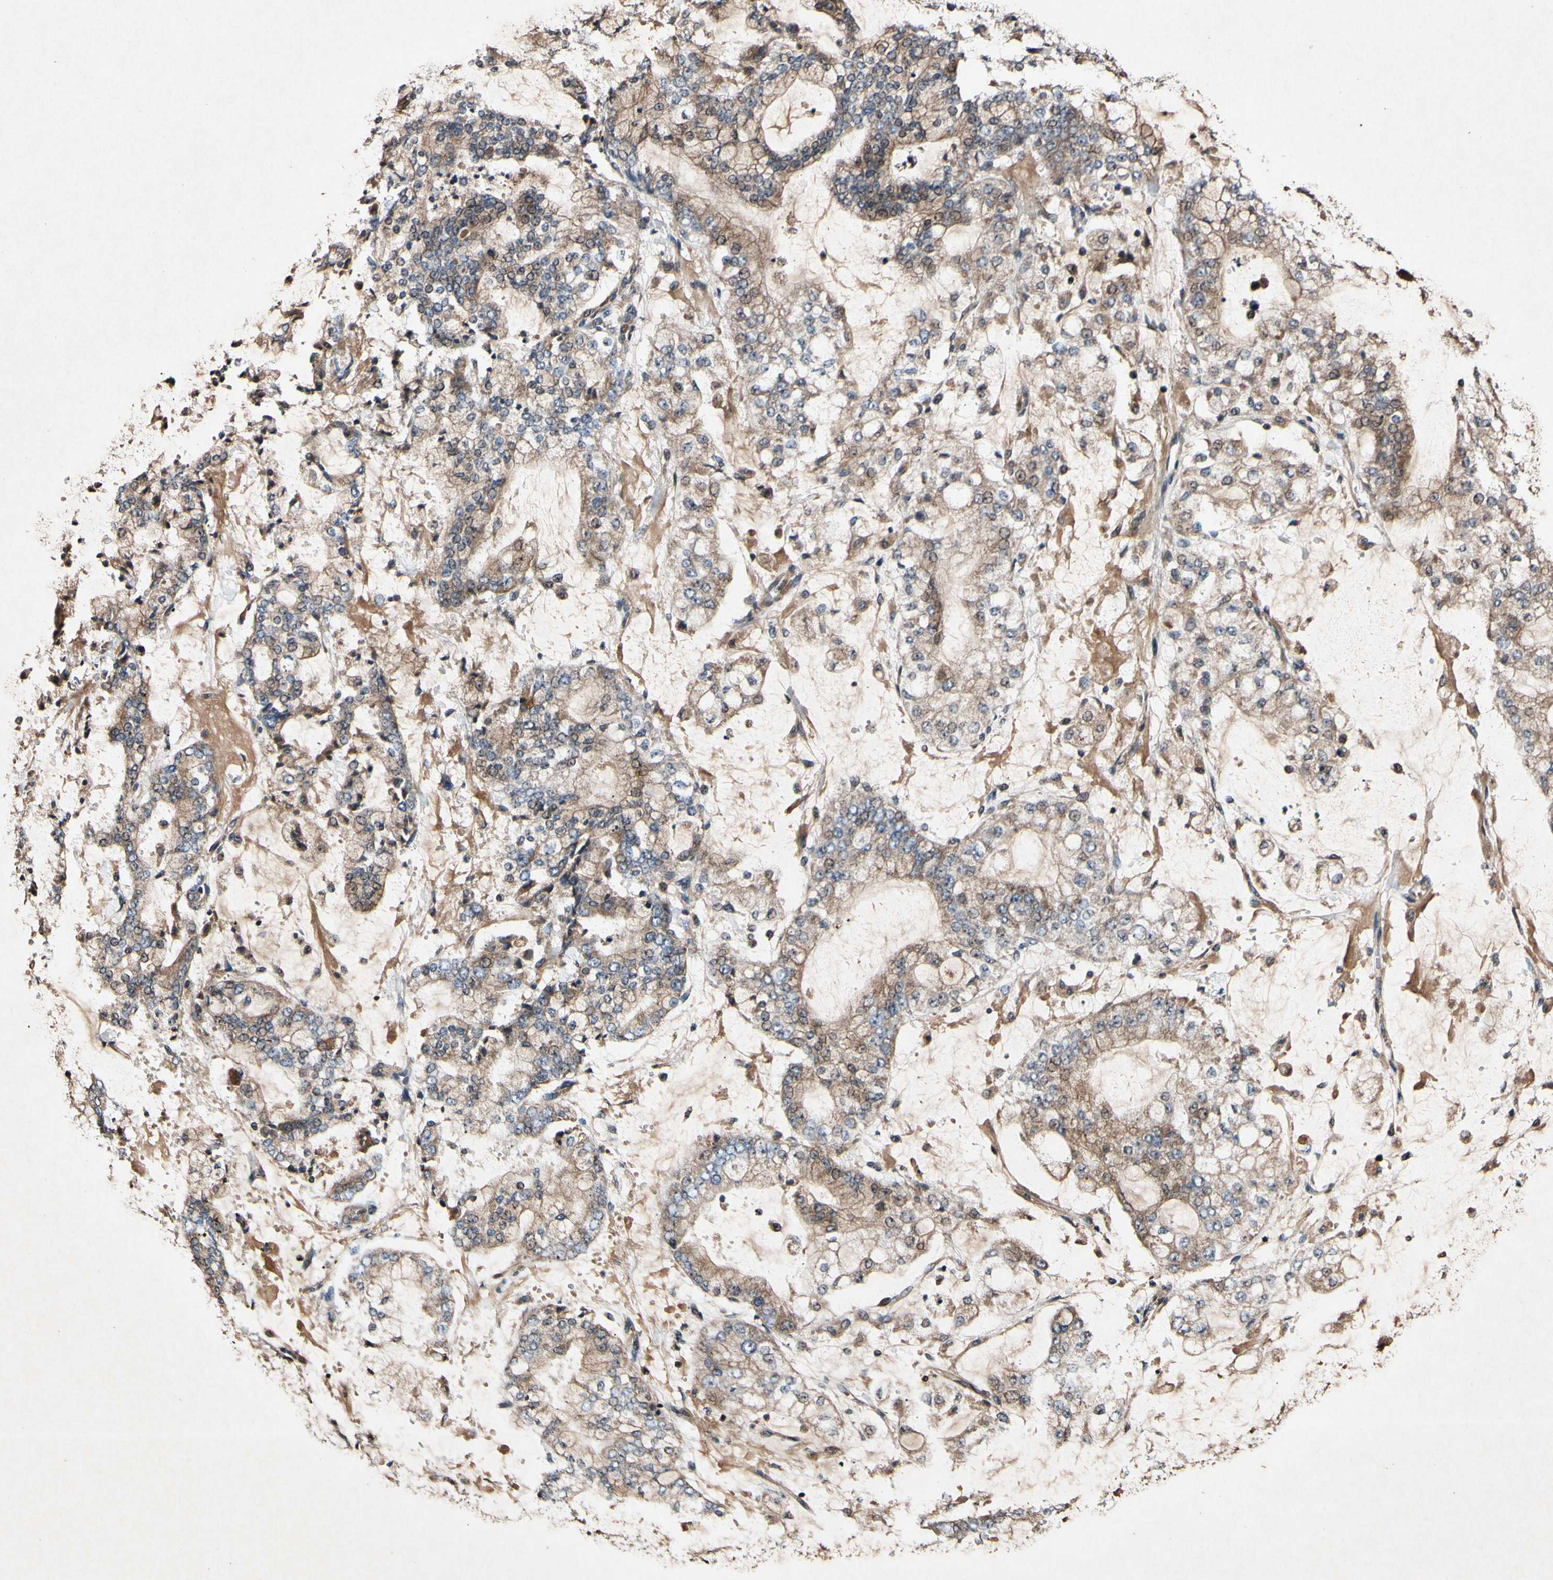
{"staining": {"intensity": "moderate", "quantity": ">75%", "location": "cytoplasmic/membranous"}, "tissue": "stomach cancer", "cell_type": "Tumor cells", "image_type": "cancer", "snomed": [{"axis": "morphology", "description": "Adenocarcinoma, NOS"}, {"axis": "topography", "description": "Stomach"}], "caption": "High-magnification brightfield microscopy of stomach adenocarcinoma stained with DAB (brown) and counterstained with hematoxylin (blue). tumor cells exhibit moderate cytoplasmic/membranous positivity is appreciated in about>75% of cells.", "gene": "PLAT", "patient": {"sex": "male", "age": 76}}